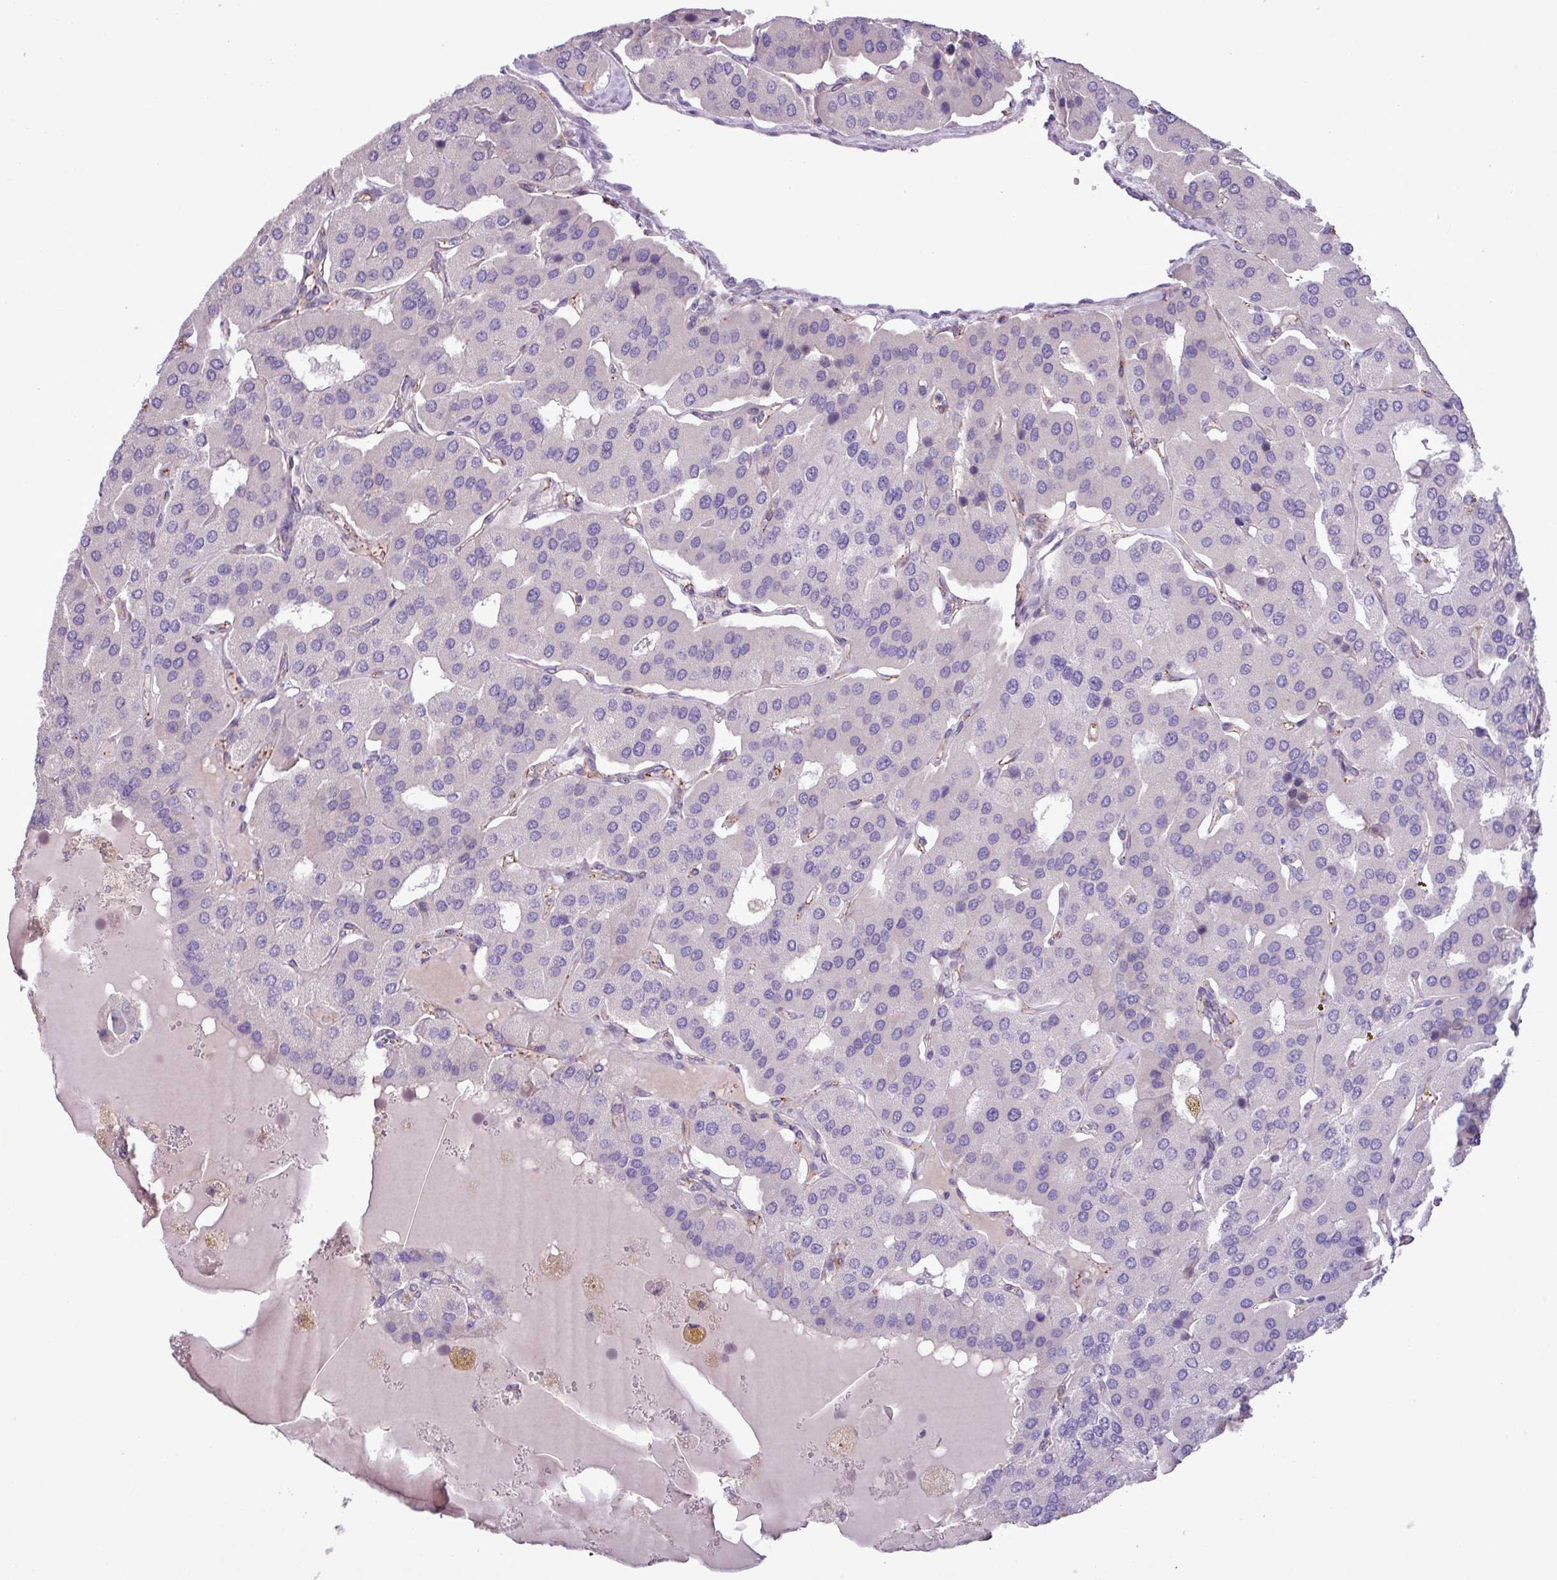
{"staining": {"intensity": "negative", "quantity": "none", "location": "none"}, "tissue": "parathyroid gland", "cell_type": "Glandular cells", "image_type": "normal", "snomed": [{"axis": "morphology", "description": "Normal tissue, NOS"}, {"axis": "morphology", "description": "Adenoma, NOS"}, {"axis": "topography", "description": "Parathyroid gland"}], "caption": "Histopathology image shows no significant protein expression in glandular cells of unremarkable parathyroid gland.", "gene": "CD248", "patient": {"sex": "female", "age": 86}}